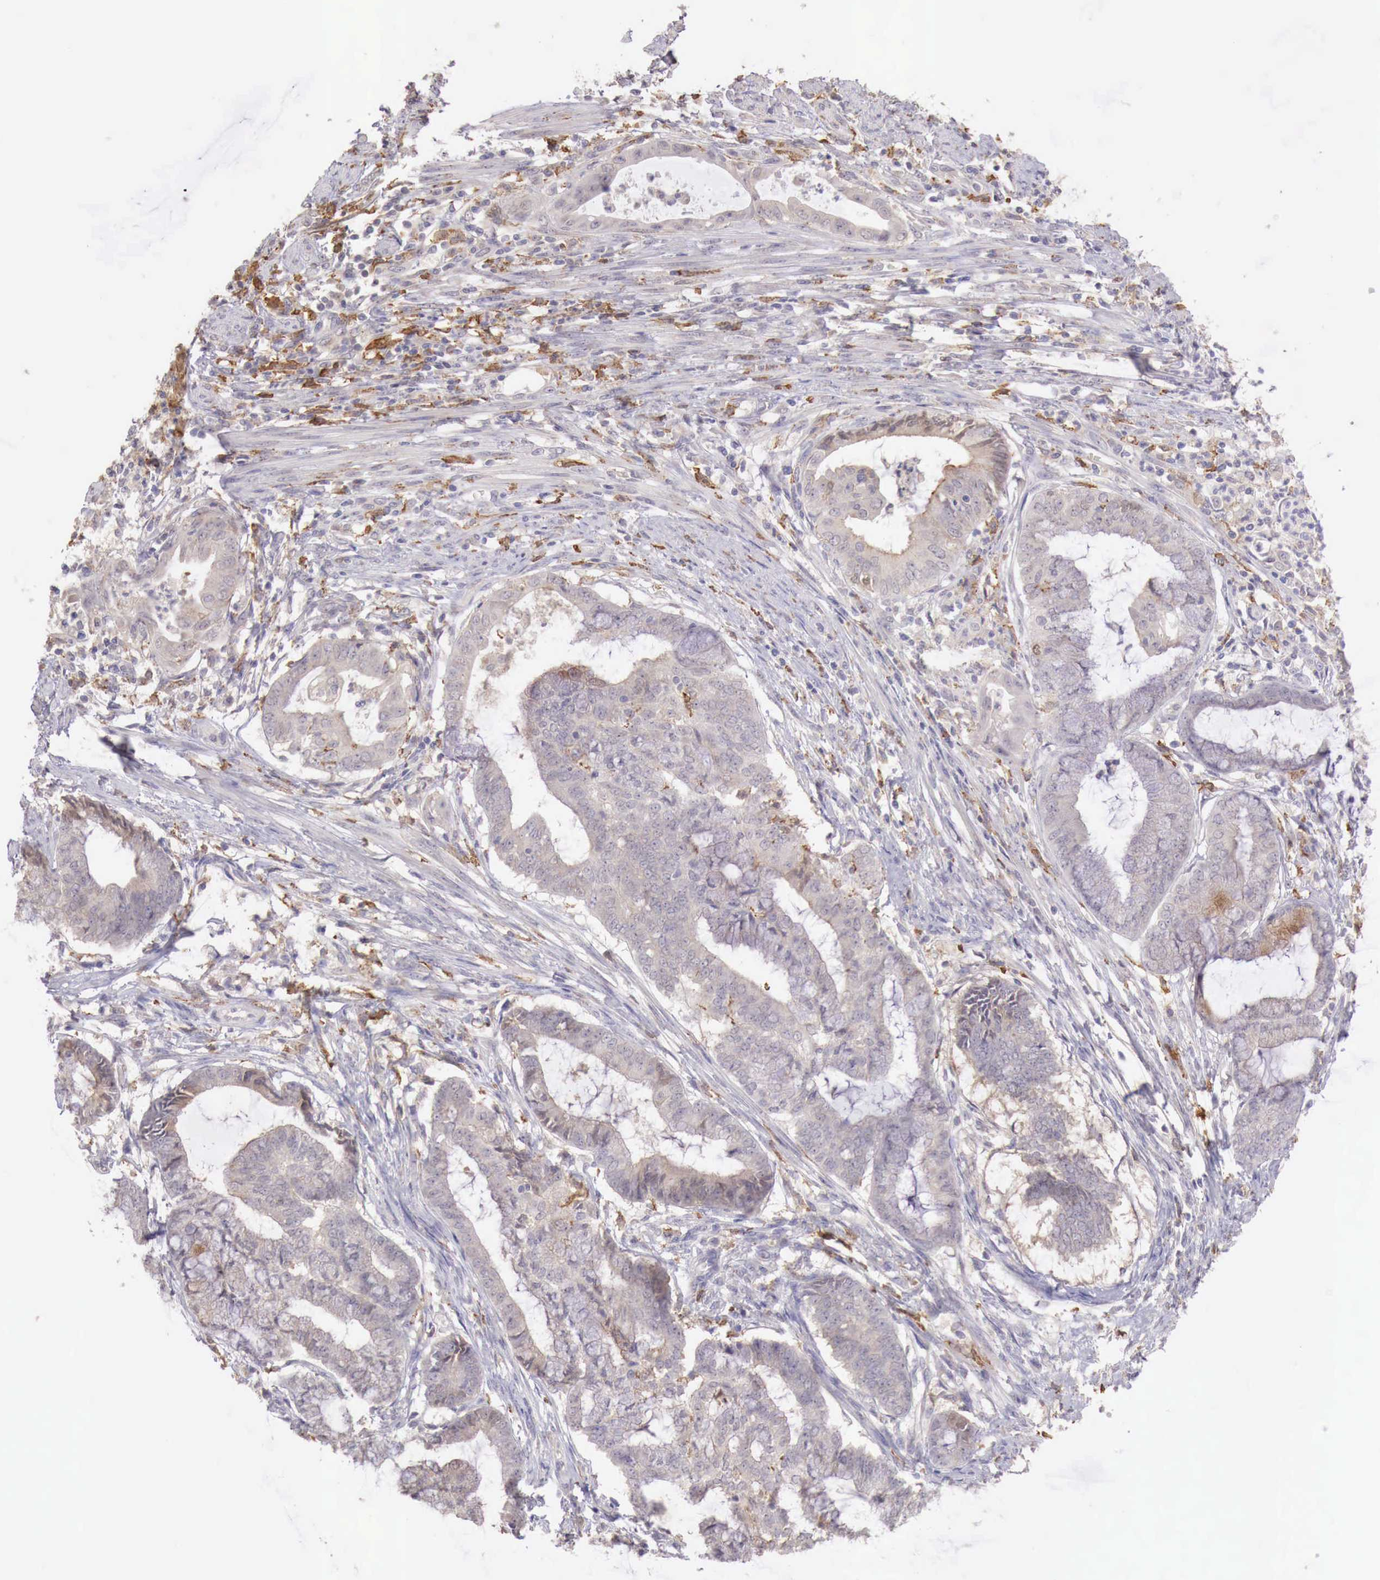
{"staining": {"intensity": "weak", "quantity": "25%-75%", "location": "cytoplasmic/membranous"}, "tissue": "endometrial cancer", "cell_type": "Tumor cells", "image_type": "cancer", "snomed": [{"axis": "morphology", "description": "Adenocarcinoma, NOS"}, {"axis": "topography", "description": "Endometrium"}], "caption": "This is an image of immunohistochemistry (IHC) staining of endometrial cancer, which shows weak positivity in the cytoplasmic/membranous of tumor cells.", "gene": "CHRDL1", "patient": {"sex": "female", "age": 63}}